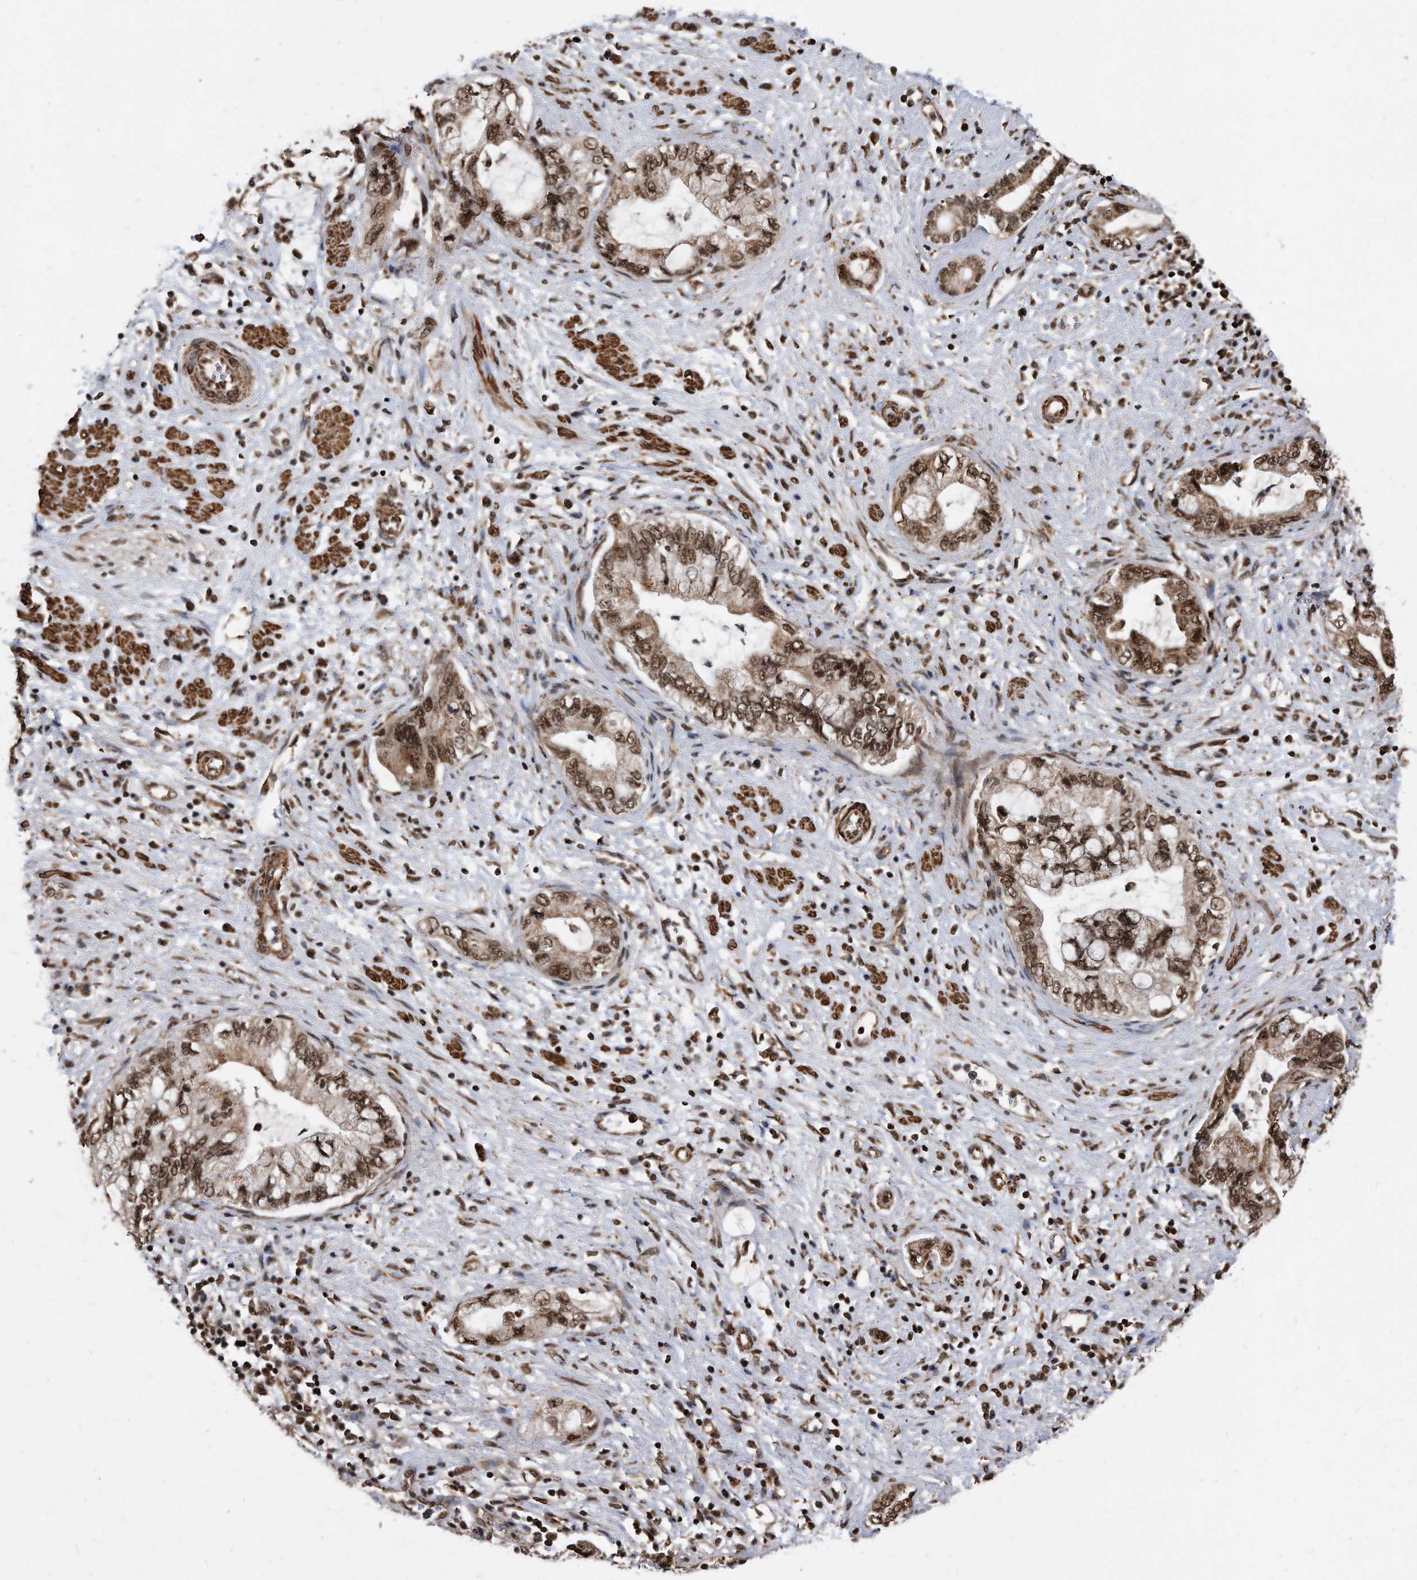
{"staining": {"intensity": "moderate", "quantity": ">75%", "location": "cytoplasmic/membranous,nuclear"}, "tissue": "pancreatic cancer", "cell_type": "Tumor cells", "image_type": "cancer", "snomed": [{"axis": "morphology", "description": "Adenocarcinoma, NOS"}, {"axis": "topography", "description": "Pancreas"}], "caption": "Pancreatic adenocarcinoma stained with DAB (3,3'-diaminobenzidine) immunohistochemistry (IHC) displays medium levels of moderate cytoplasmic/membranous and nuclear expression in approximately >75% of tumor cells.", "gene": "DUSP22", "patient": {"sex": "female", "age": 73}}